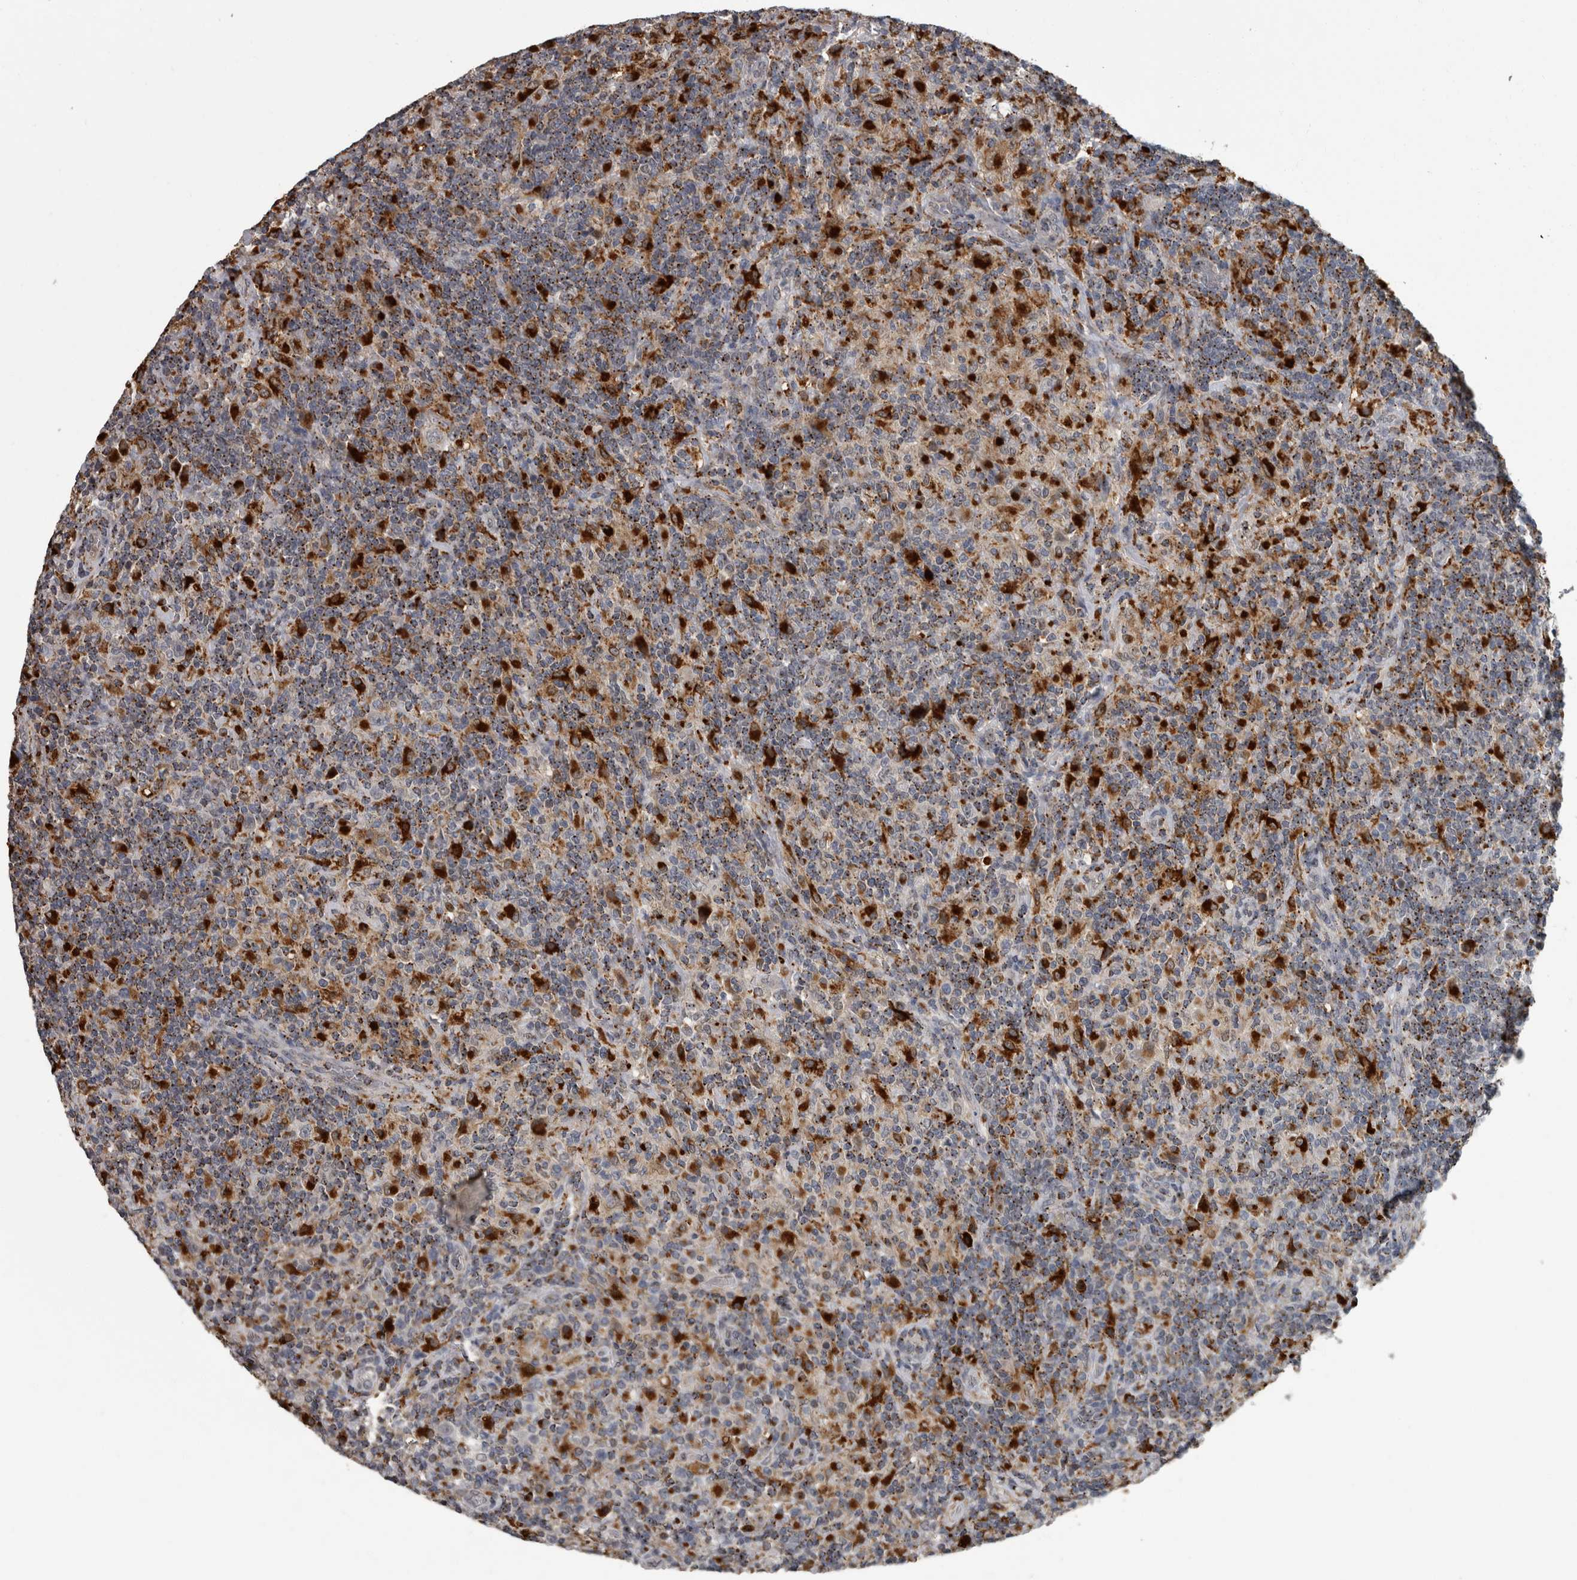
{"staining": {"intensity": "negative", "quantity": "none", "location": "none"}, "tissue": "lymphoma", "cell_type": "Tumor cells", "image_type": "cancer", "snomed": [{"axis": "morphology", "description": "Hodgkin's disease, NOS"}, {"axis": "topography", "description": "Lymph node"}], "caption": "Immunohistochemistry (IHC) of human Hodgkin's disease demonstrates no staining in tumor cells.", "gene": "NAAA", "patient": {"sex": "male", "age": 70}}